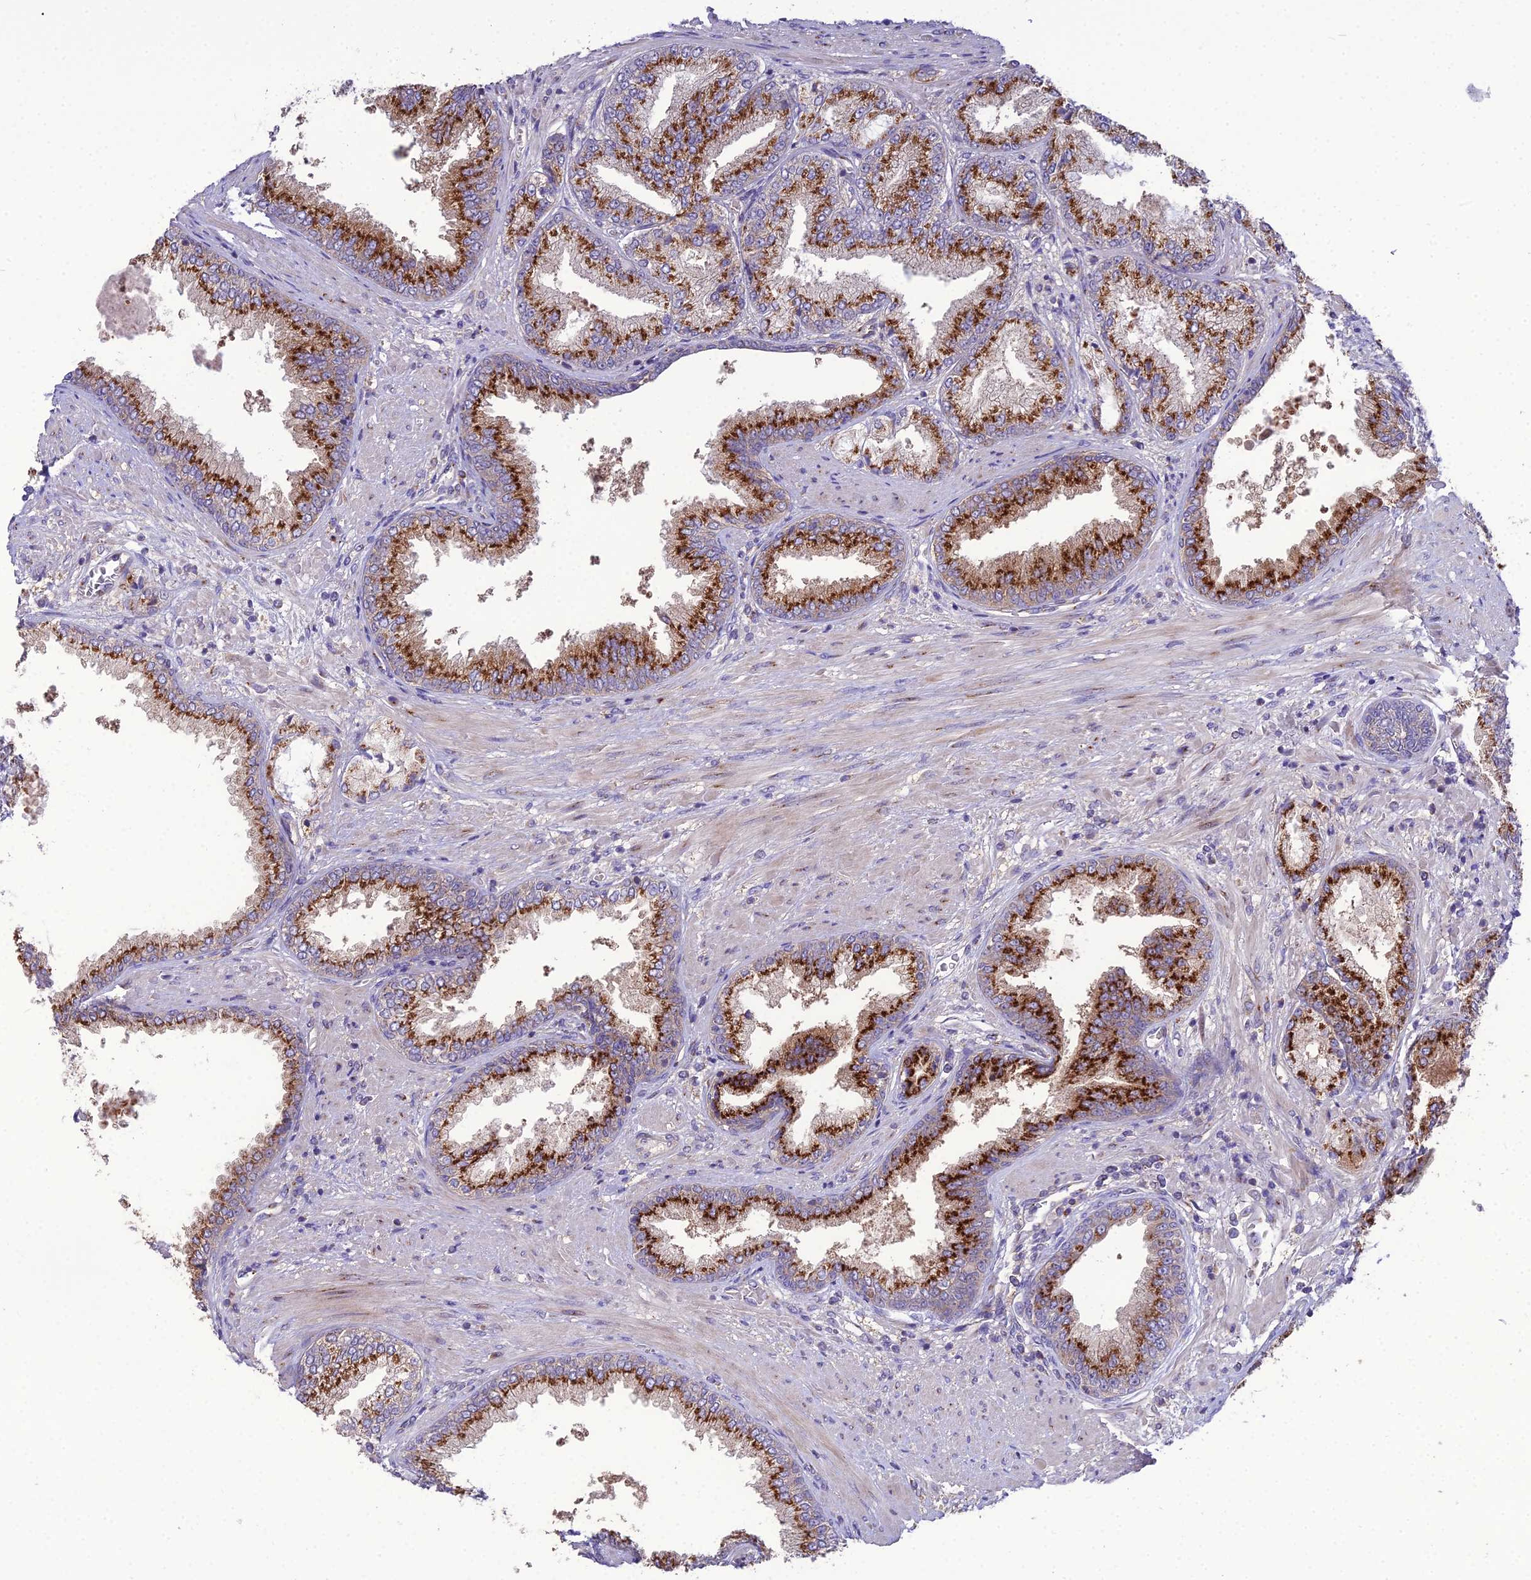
{"staining": {"intensity": "strong", "quantity": "25%-75%", "location": "cytoplasmic/membranous"}, "tissue": "prostate cancer", "cell_type": "Tumor cells", "image_type": "cancer", "snomed": [{"axis": "morphology", "description": "Adenocarcinoma, High grade"}, {"axis": "topography", "description": "Prostate"}], "caption": "The histopathology image demonstrates staining of adenocarcinoma (high-grade) (prostate), revealing strong cytoplasmic/membranous protein positivity (brown color) within tumor cells. (brown staining indicates protein expression, while blue staining denotes nuclei).", "gene": "SPRYD7", "patient": {"sex": "male", "age": 71}}